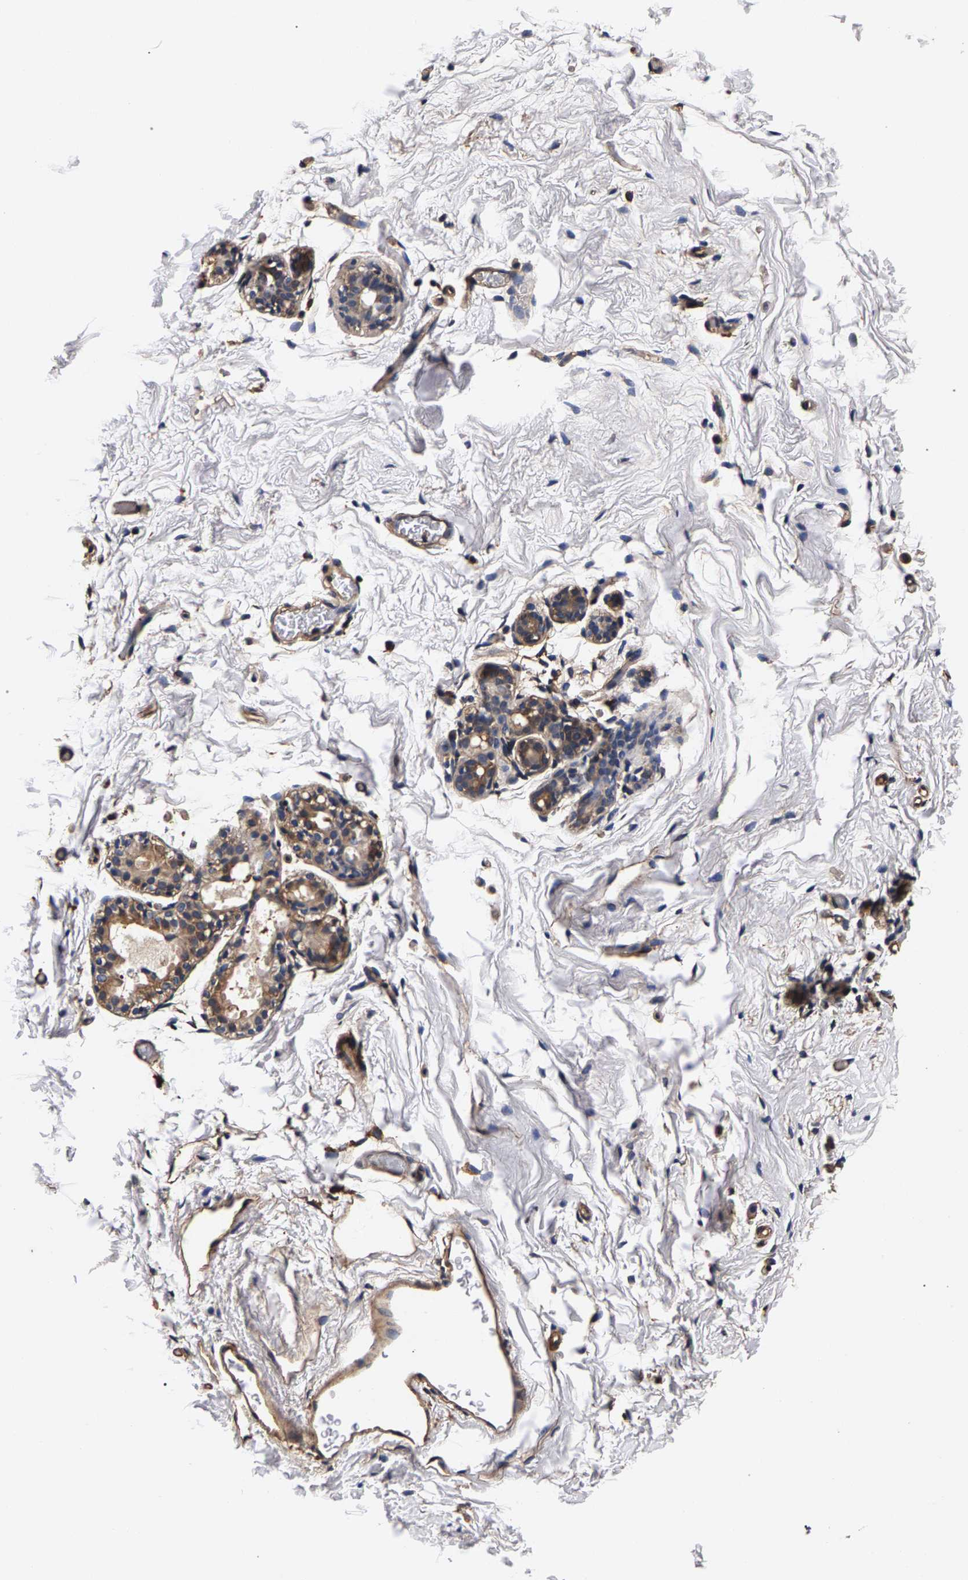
{"staining": {"intensity": "negative", "quantity": "none", "location": "none"}, "tissue": "breast", "cell_type": "Adipocytes", "image_type": "normal", "snomed": [{"axis": "morphology", "description": "Normal tissue, NOS"}, {"axis": "topography", "description": "Breast"}], "caption": "Breast stained for a protein using IHC displays no staining adipocytes.", "gene": "MARCHF7", "patient": {"sex": "female", "age": 62}}